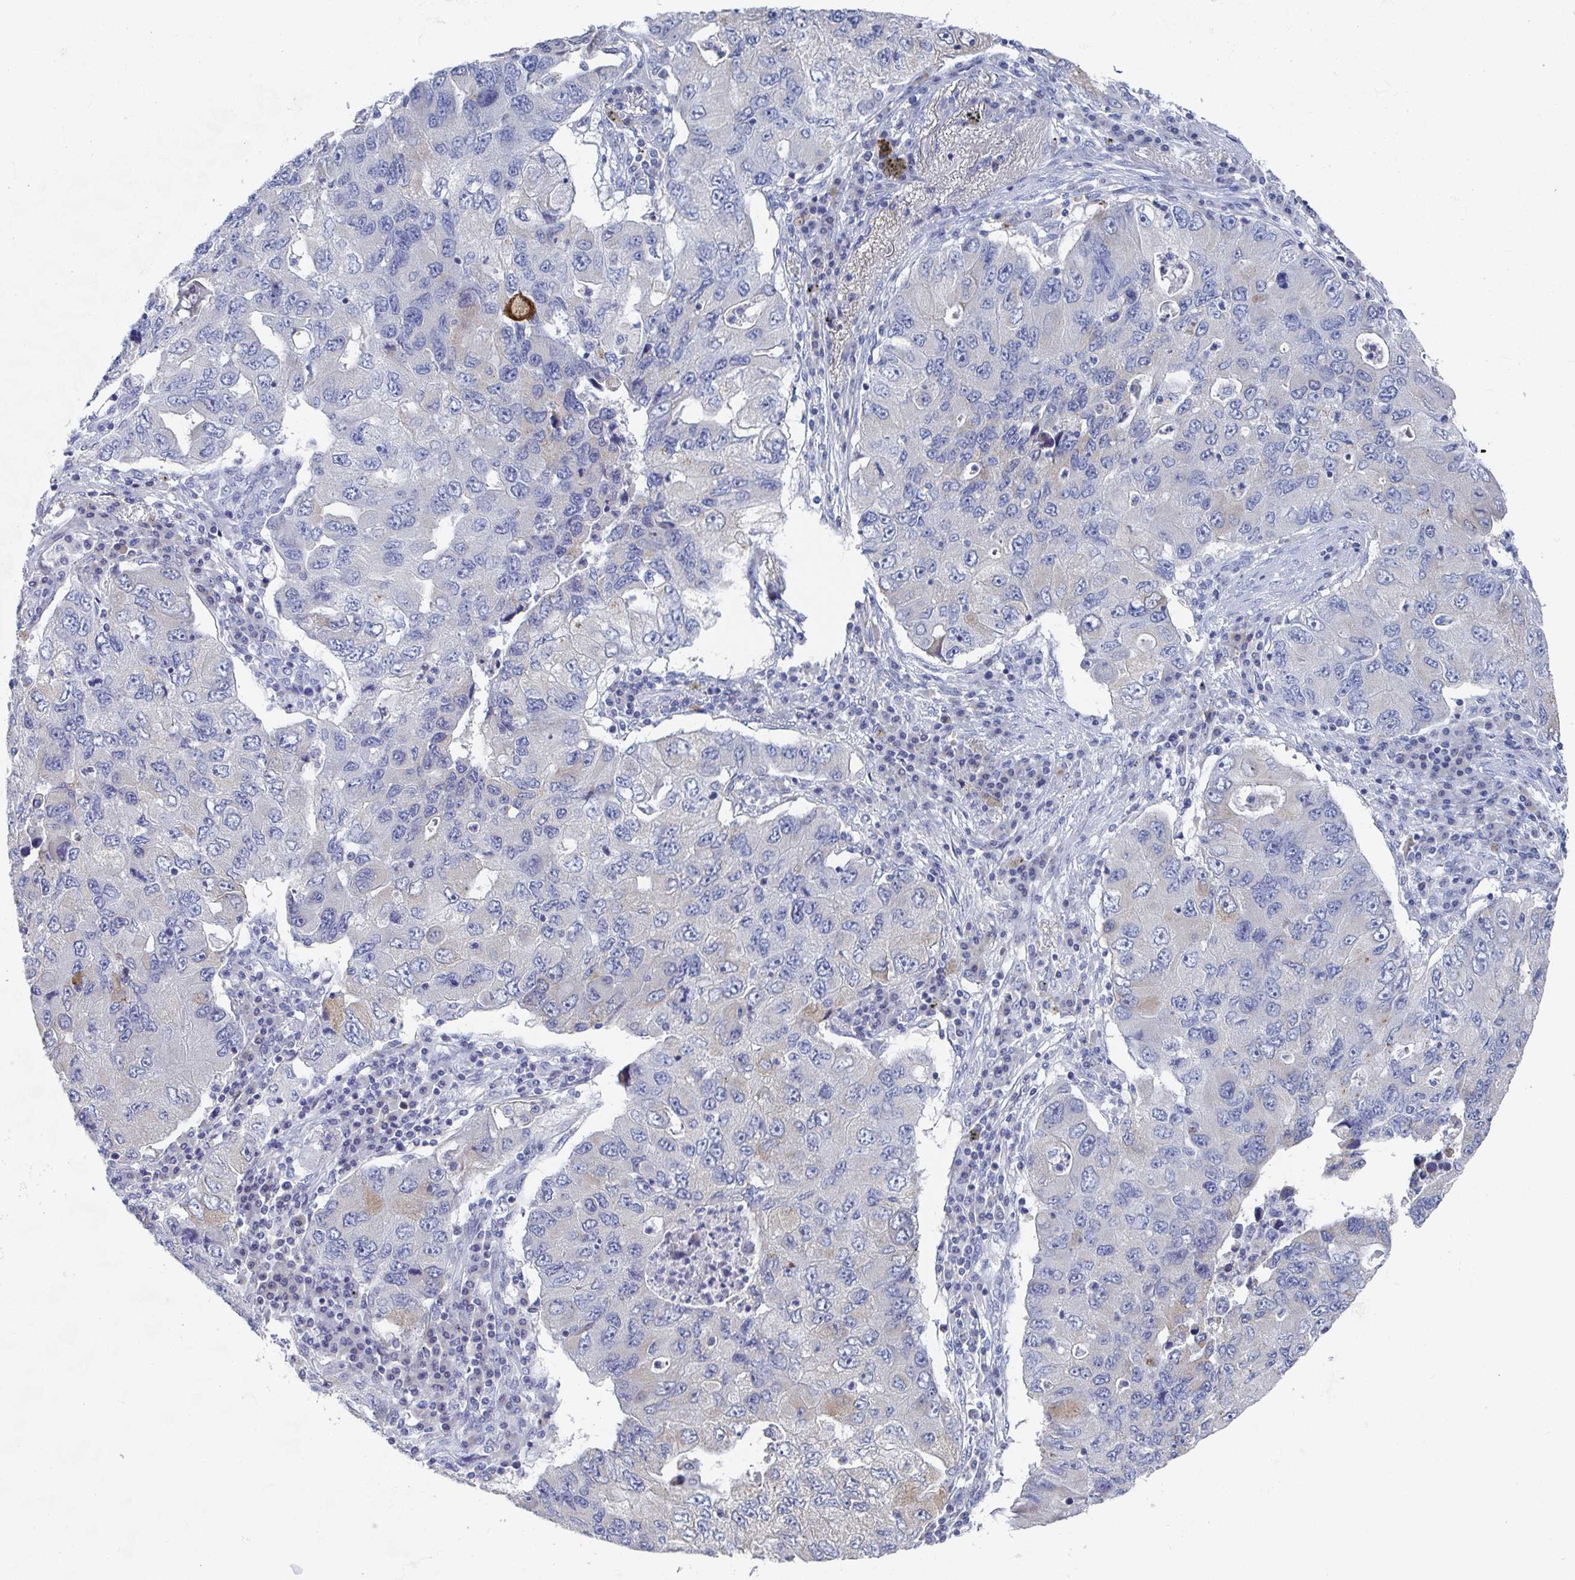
{"staining": {"intensity": "negative", "quantity": "none", "location": "none"}, "tissue": "lung cancer", "cell_type": "Tumor cells", "image_type": "cancer", "snomed": [{"axis": "morphology", "description": "Adenocarcinoma, NOS"}, {"axis": "morphology", "description": "Adenocarcinoma, metastatic, NOS"}, {"axis": "topography", "description": "Lymph node"}, {"axis": "topography", "description": "Lung"}], "caption": "Immunohistochemical staining of lung cancer (adenocarcinoma) exhibits no significant expression in tumor cells. (DAB (3,3'-diaminobenzidine) IHC, high magnification).", "gene": "ZNF430", "patient": {"sex": "female", "age": 54}}